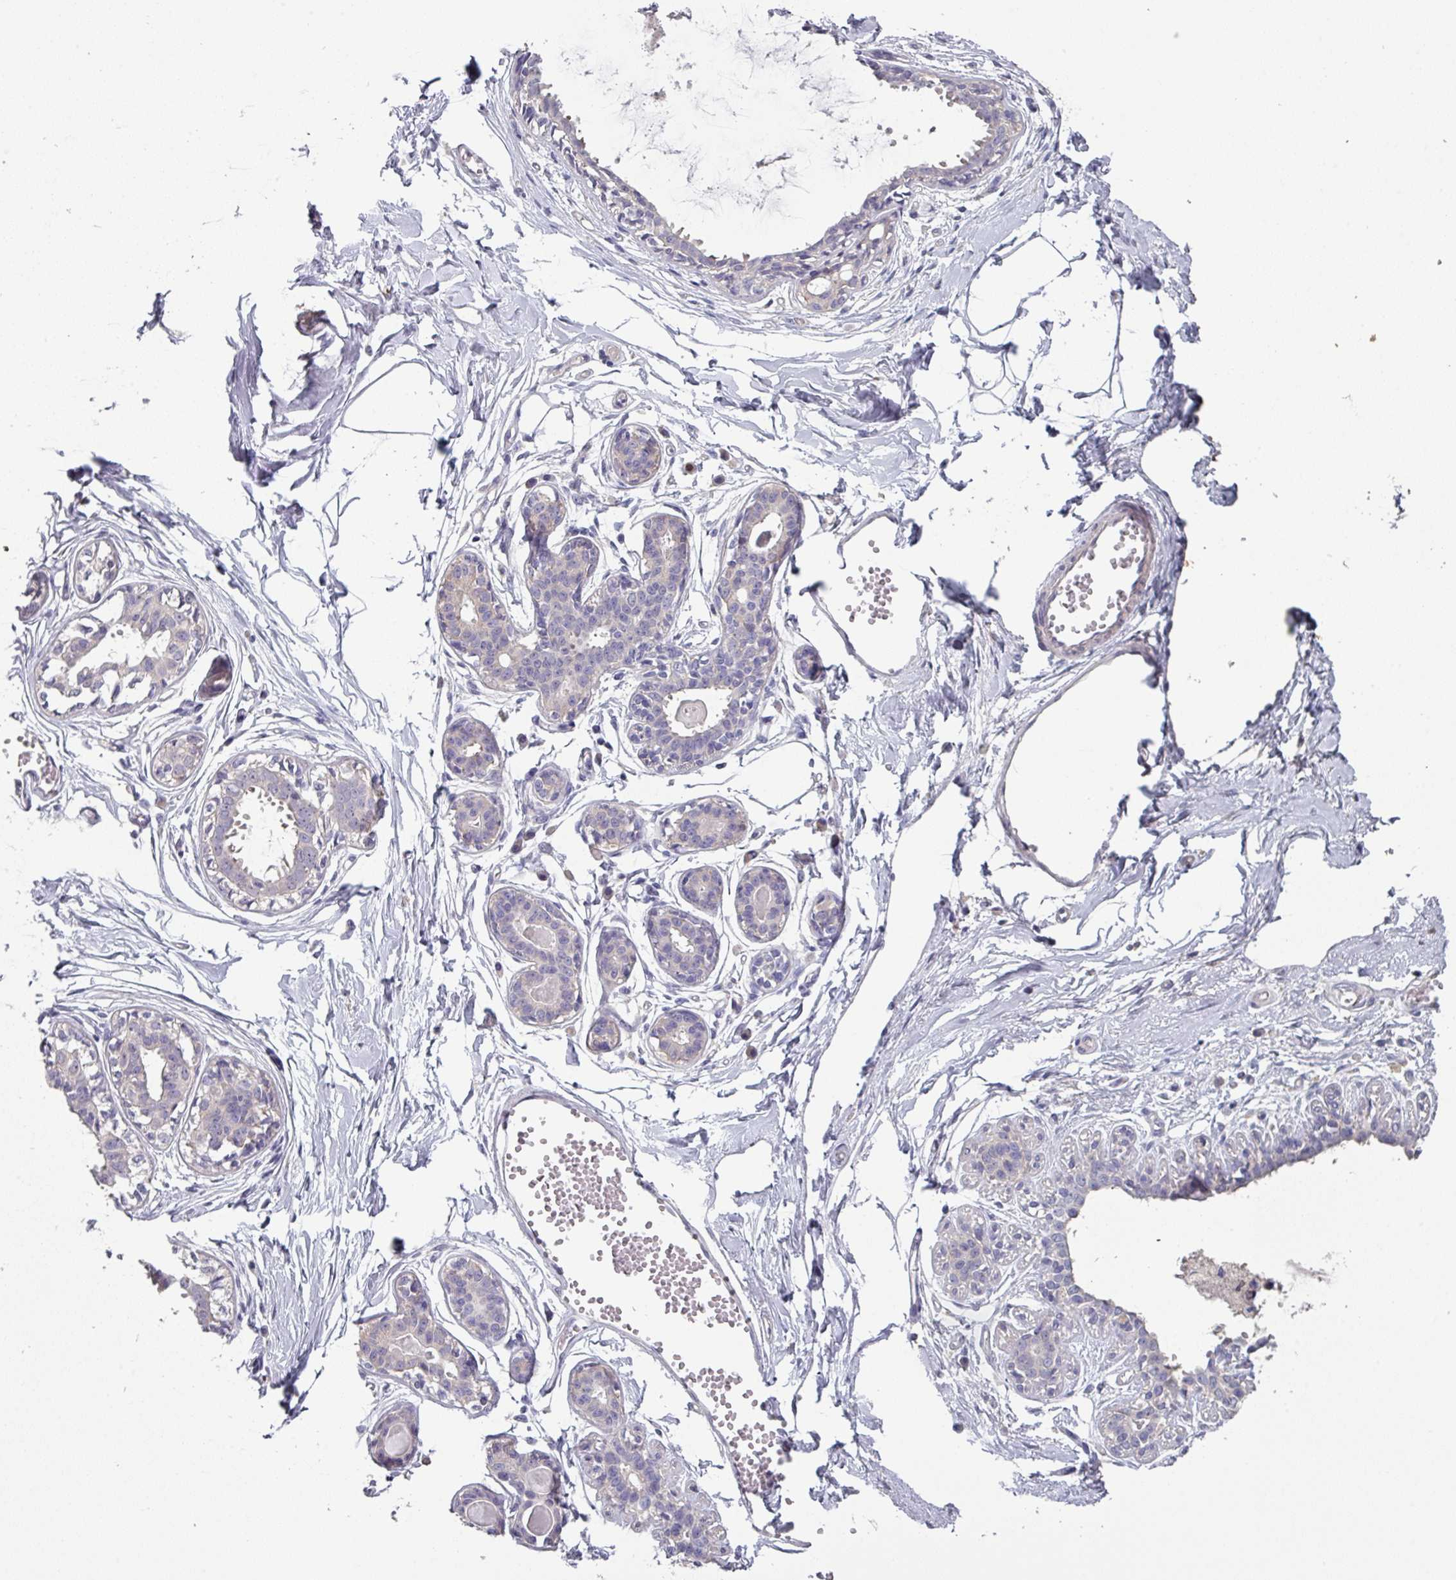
{"staining": {"intensity": "negative", "quantity": "none", "location": "none"}, "tissue": "breast", "cell_type": "Adipocytes", "image_type": "normal", "snomed": [{"axis": "morphology", "description": "Normal tissue, NOS"}, {"axis": "topography", "description": "Breast"}], "caption": "Adipocytes show no significant protein staining in normal breast. (DAB (3,3'-diaminobenzidine) immunohistochemistry visualized using brightfield microscopy, high magnification).", "gene": "PRAMEF7", "patient": {"sex": "female", "age": 45}}